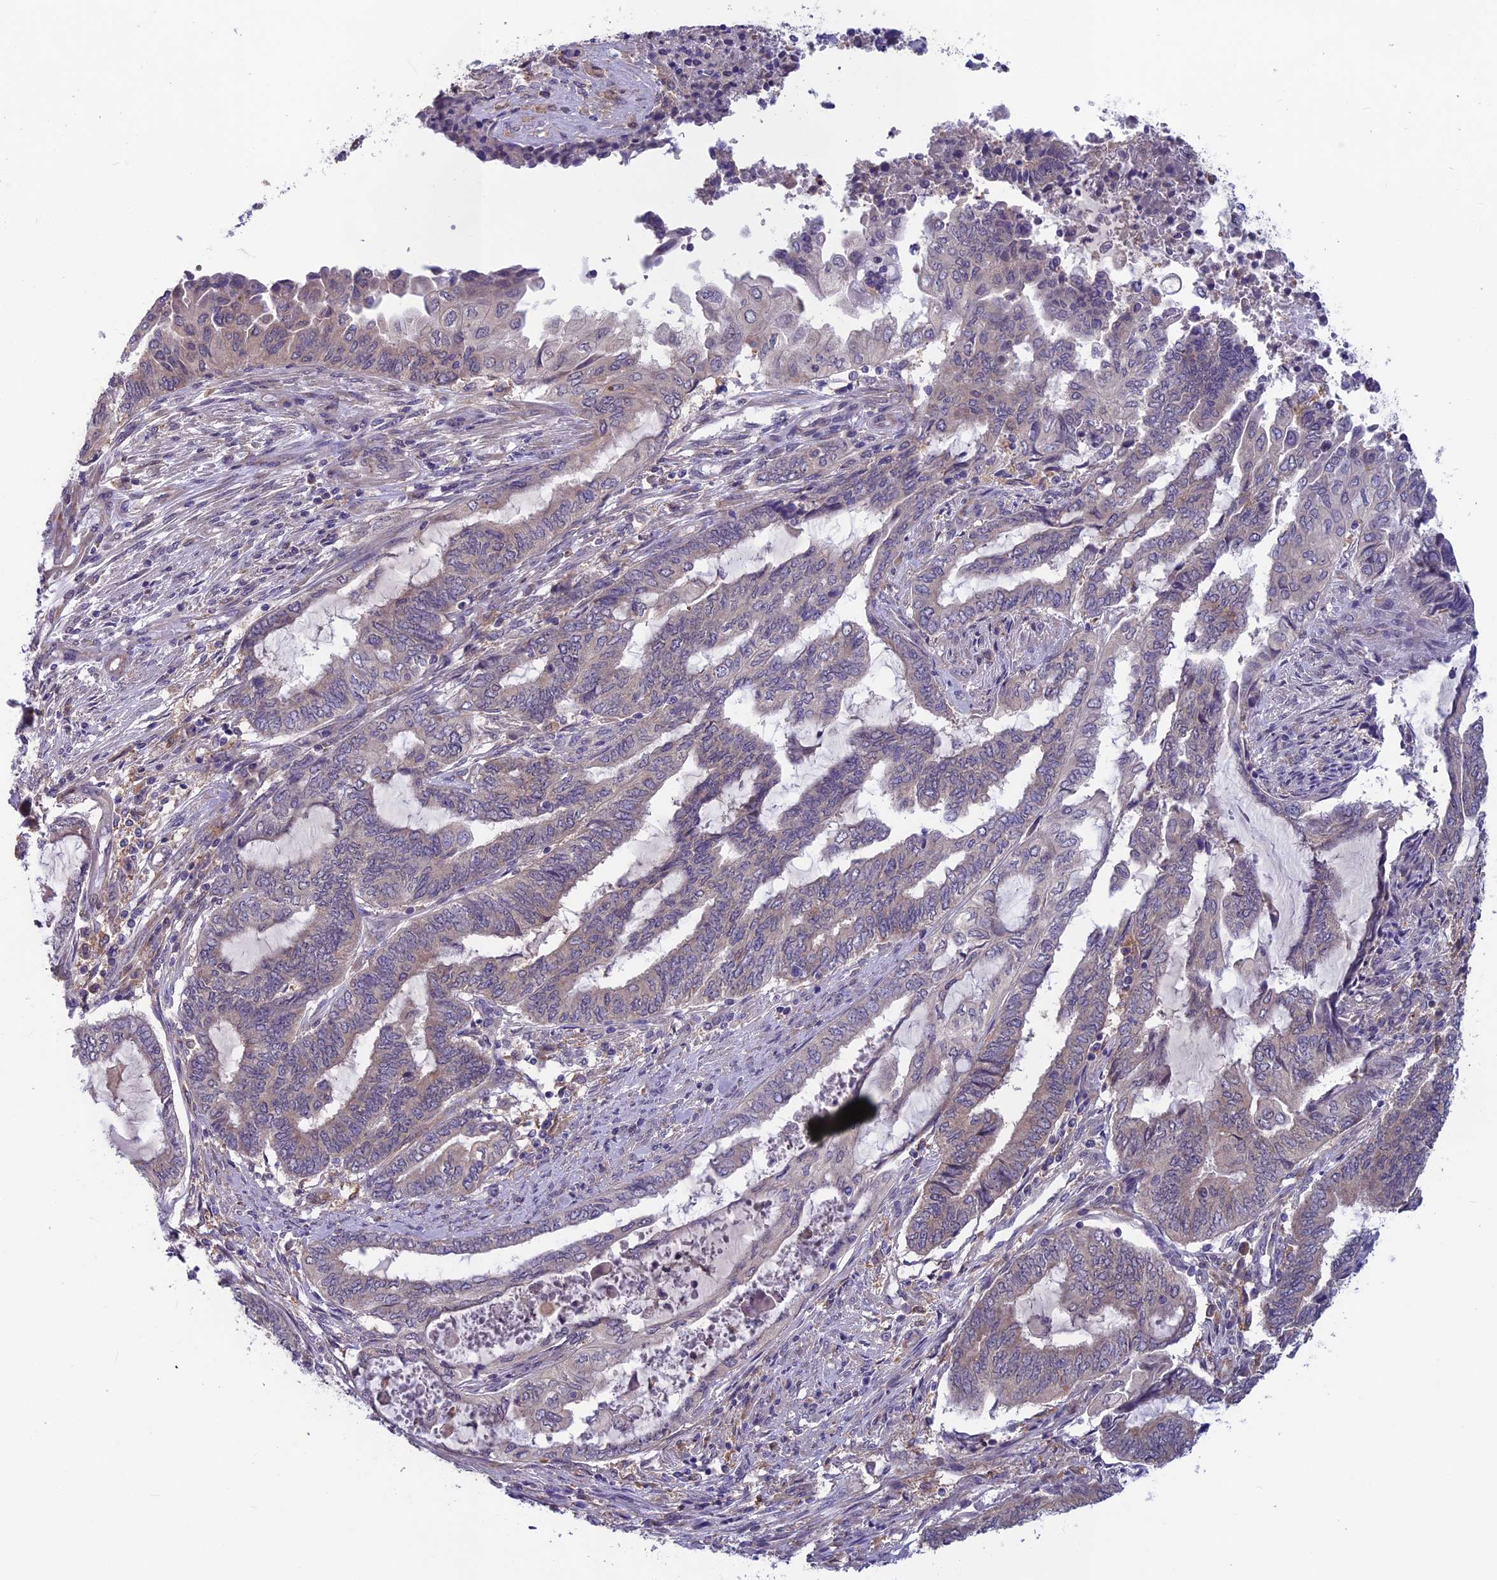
{"staining": {"intensity": "weak", "quantity": "25%-75%", "location": "cytoplasmic/membranous"}, "tissue": "endometrial cancer", "cell_type": "Tumor cells", "image_type": "cancer", "snomed": [{"axis": "morphology", "description": "Adenocarcinoma, NOS"}, {"axis": "topography", "description": "Uterus"}, {"axis": "topography", "description": "Endometrium"}], "caption": "The photomicrograph demonstrates a brown stain indicating the presence of a protein in the cytoplasmic/membranous of tumor cells in adenocarcinoma (endometrial). Ihc stains the protein in brown and the nuclei are stained blue.", "gene": "MAST2", "patient": {"sex": "female", "age": 70}}